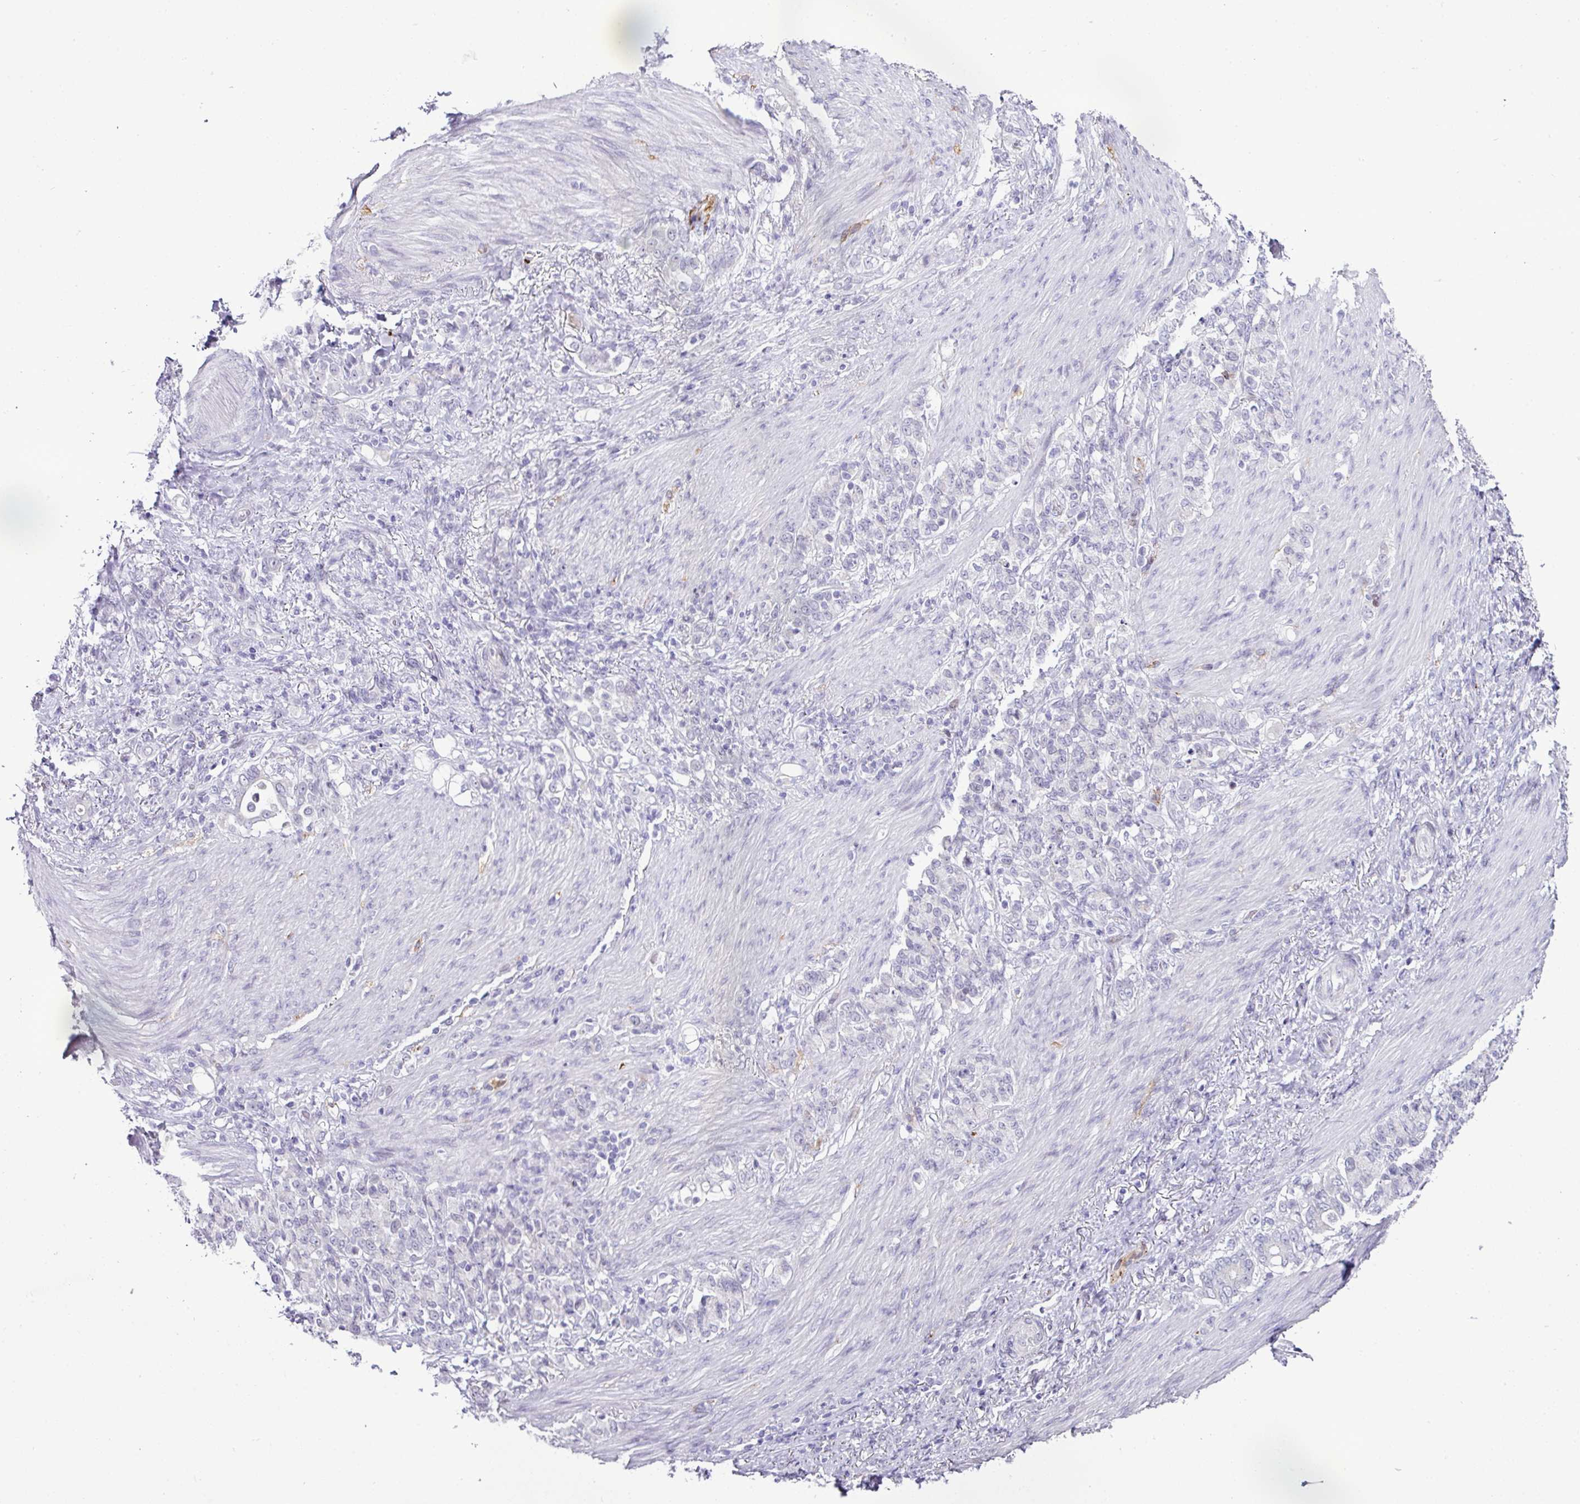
{"staining": {"intensity": "negative", "quantity": "none", "location": "none"}, "tissue": "stomach cancer", "cell_type": "Tumor cells", "image_type": "cancer", "snomed": [{"axis": "morphology", "description": "Adenocarcinoma, NOS"}, {"axis": "topography", "description": "Stomach"}], "caption": "Immunohistochemistry micrograph of human stomach cancer (adenocarcinoma) stained for a protein (brown), which shows no staining in tumor cells.", "gene": "CMTM5", "patient": {"sex": "female", "age": 79}}